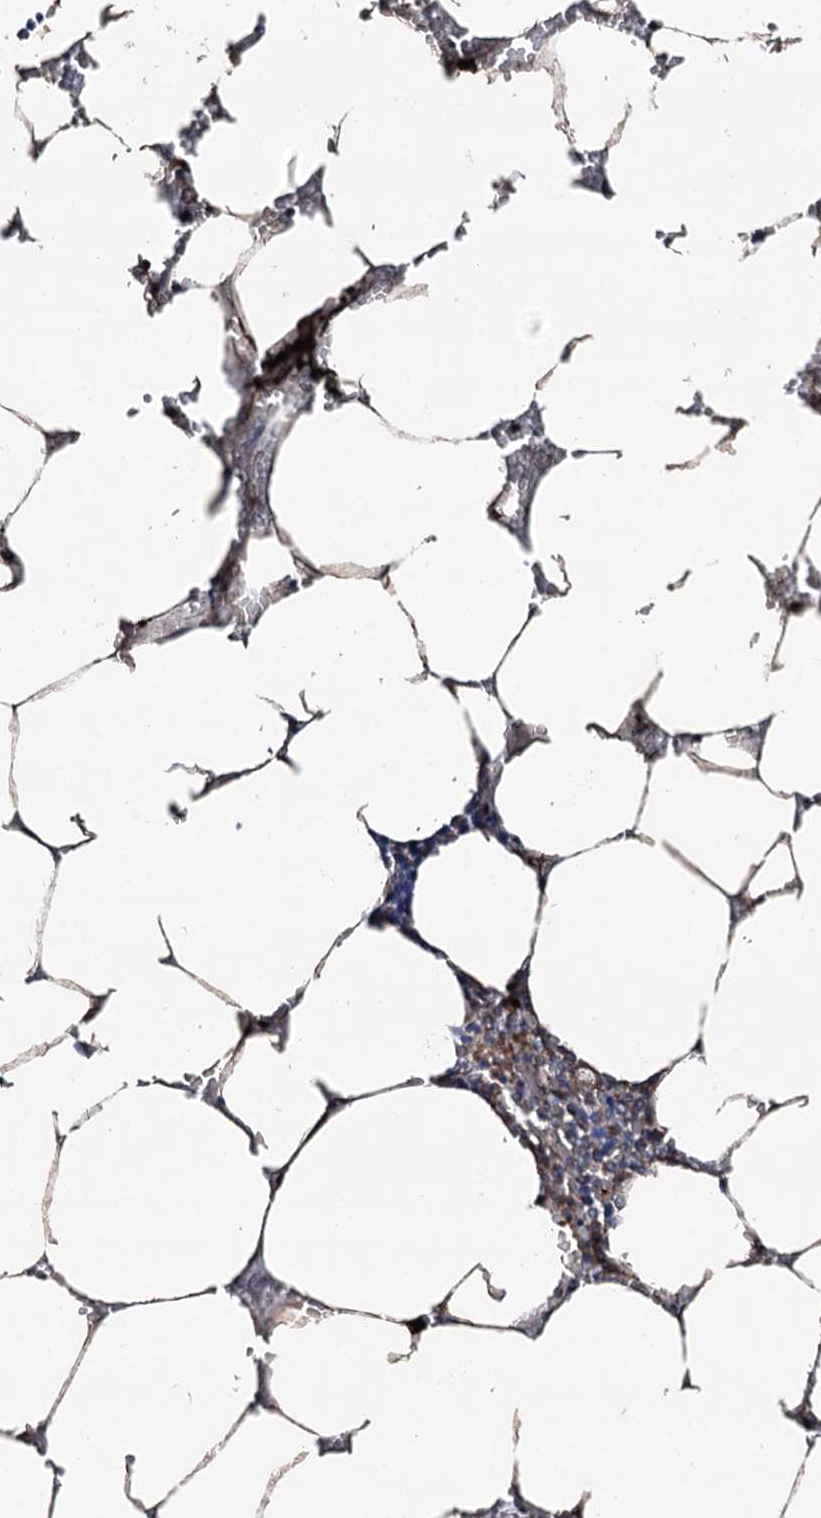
{"staining": {"intensity": "negative", "quantity": "none", "location": "none"}, "tissue": "bone marrow", "cell_type": "Hematopoietic cells", "image_type": "normal", "snomed": [{"axis": "morphology", "description": "Normal tissue, NOS"}, {"axis": "topography", "description": "Bone marrow"}], "caption": "Immunohistochemistry (IHC) histopathology image of normal bone marrow: human bone marrow stained with DAB shows no significant protein positivity in hematopoietic cells. (Stains: DAB IHC with hematoxylin counter stain, Microscopy: brightfield microscopy at high magnification).", "gene": "CLEC4M", "patient": {"sex": "male", "age": 70}}